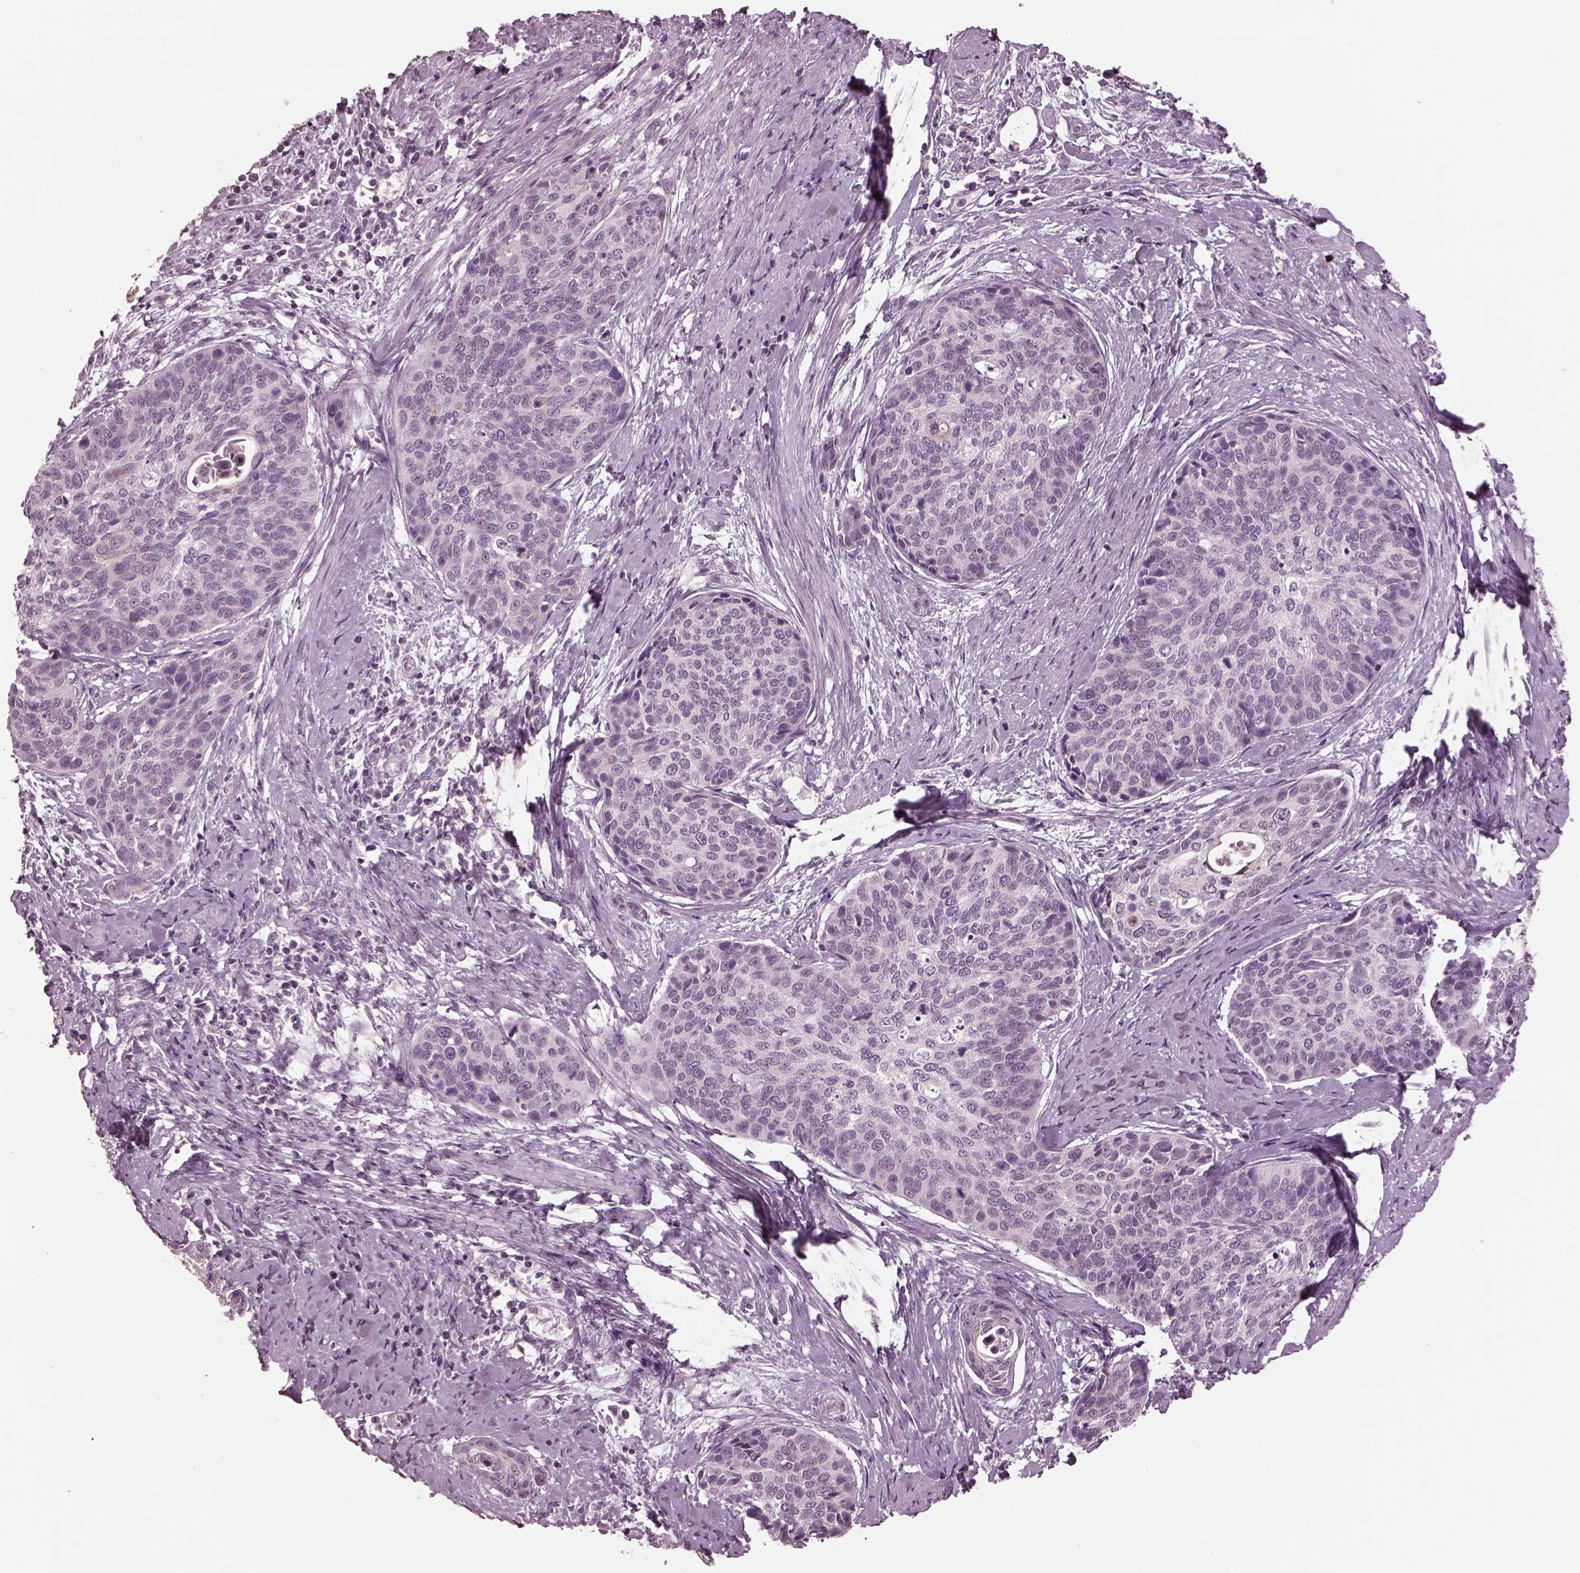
{"staining": {"intensity": "negative", "quantity": "none", "location": "none"}, "tissue": "cervical cancer", "cell_type": "Tumor cells", "image_type": "cancer", "snomed": [{"axis": "morphology", "description": "Squamous cell carcinoma, NOS"}, {"axis": "topography", "description": "Cervix"}], "caption": "DAB immunohistochemical staining of human squamous cell carcinoma (cervical) displays no significant staining in tumor cells. (Brightfield microscopy of DAB (3,3'-diaminobenzidine) IHC at high magnification).", "gene": "TSKS", "patient": {"sex": "female", "age": 69}}